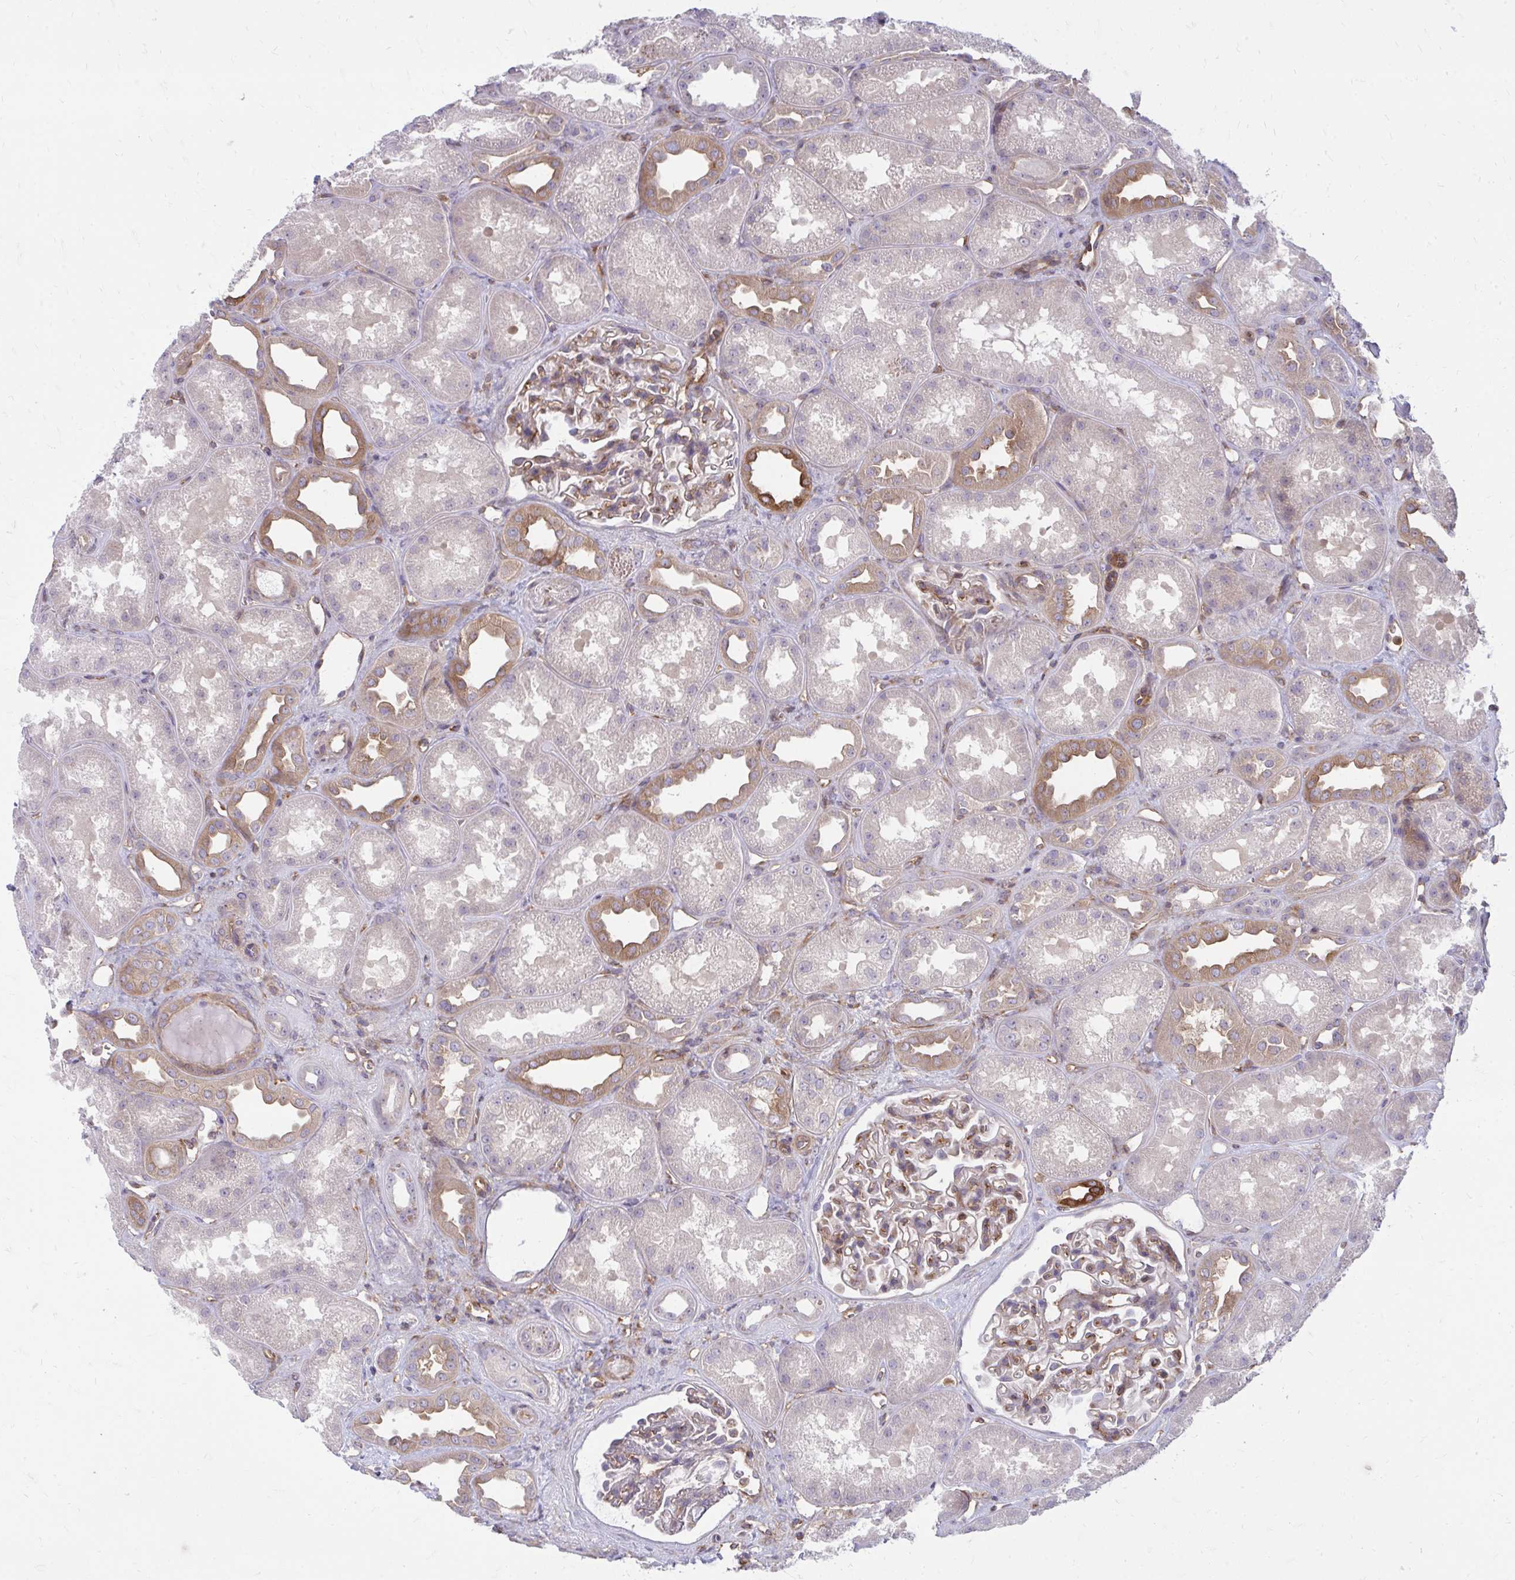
{"staining": {"intensity": "moderate", "quantity": "25%-75%", "location": "cytoplasmic/membranous"}, "tissue": "kidney", "cell_type": "Cells in glomeruli", "image_type": "normal", "snomed": [{"axis": "morphology", "description": "Normal tissue, NOS"}, {"axis": "topography", "description": "Kidney"}], "caption": "Kidney stained with immunohistochemistry (IHC) shows moderate cytoplasmic/membranous expression in approximately 25%-75% of cells in glomeruli. (DAB IHC with brightfield microscopy, high magnification).", "gene": "ASAP1", "patient": {"sex": "male", "age": 61}}